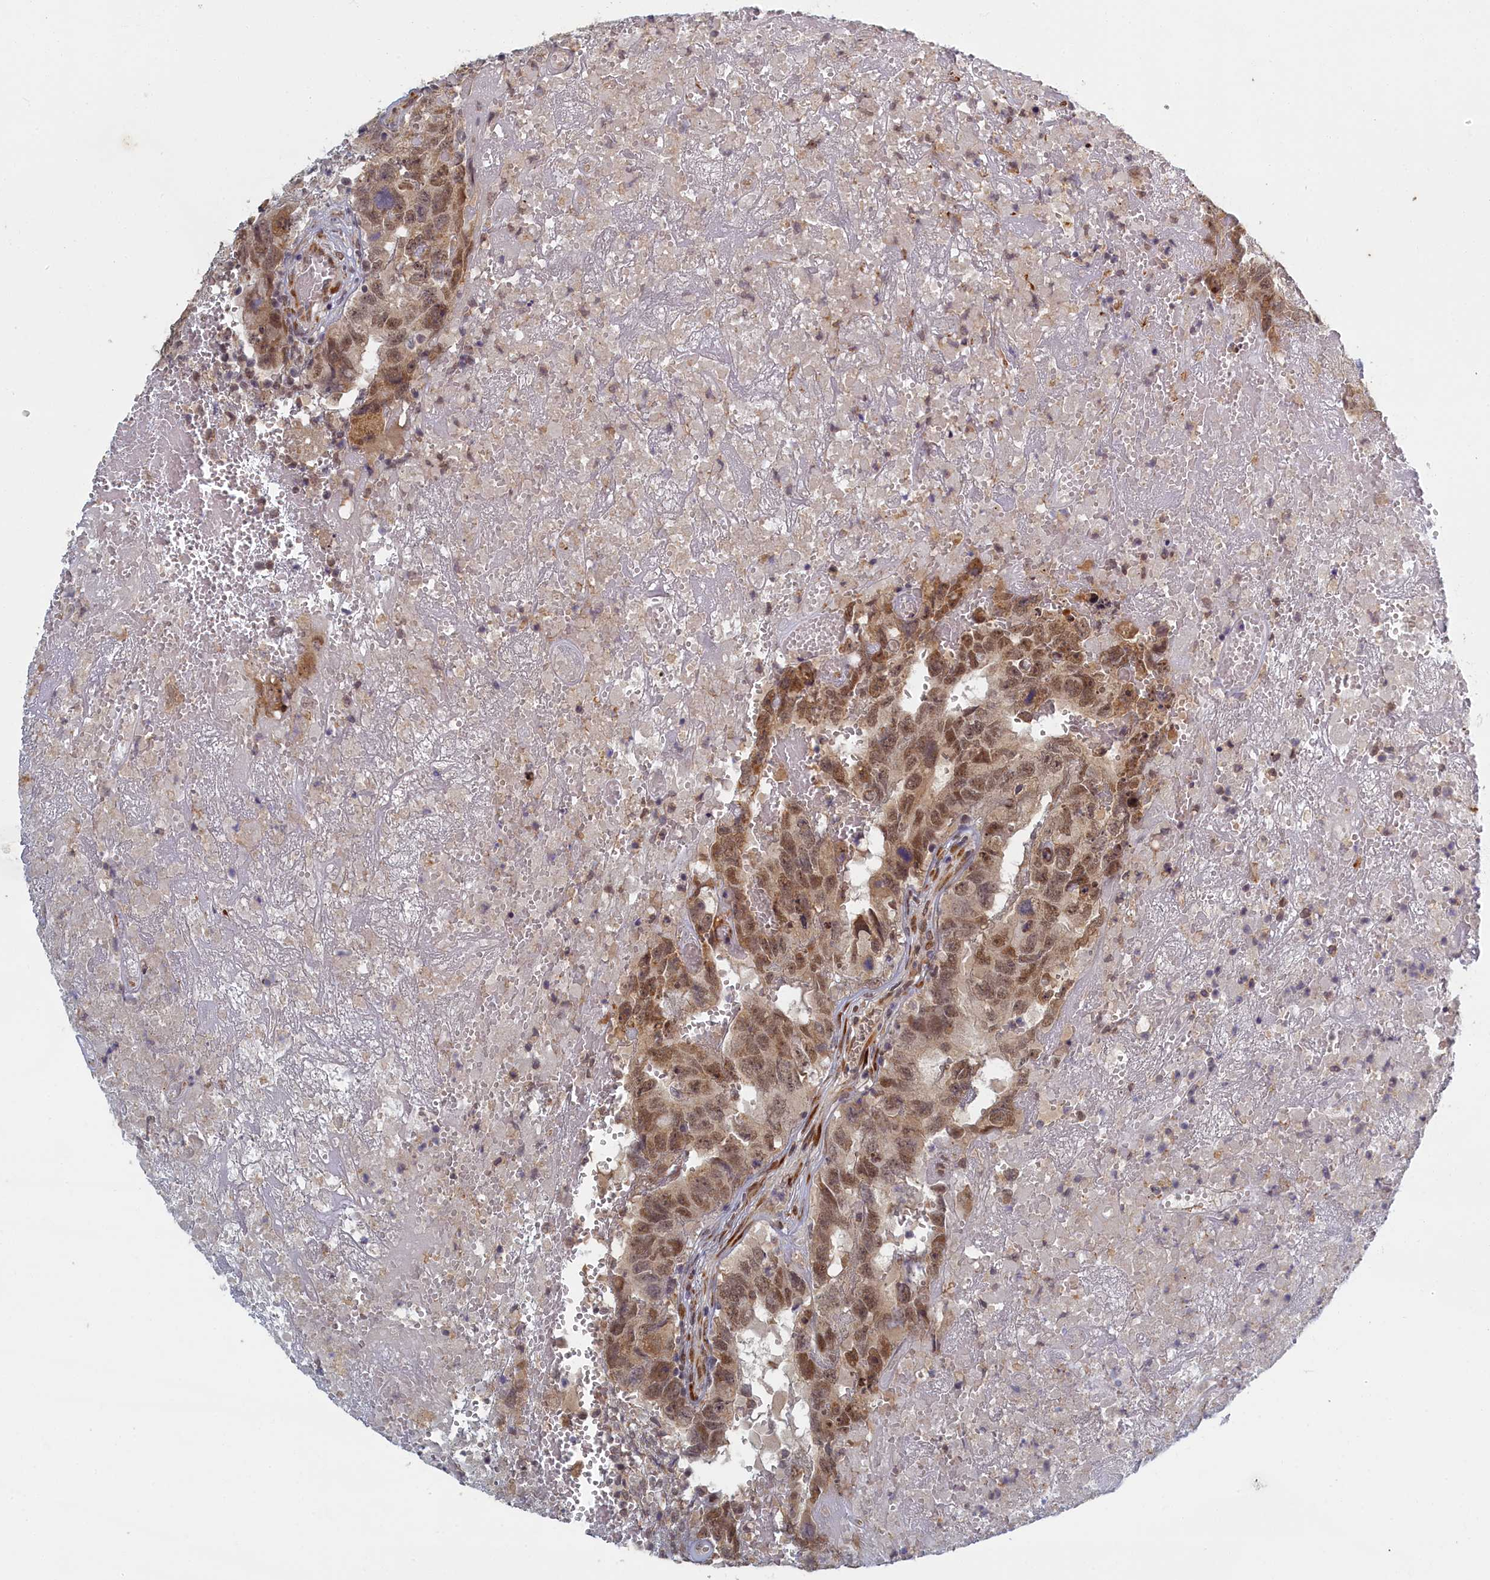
{"staining": {"intensity": "moderate", "quantity": ">75%", "location": "cytoplasmic/membranous,nuclear"}, "tissue": "testis cancer", "cell_type": "Tumor cells", "image_type": "cancer", "snomed": [{"axis": "morphology", "description": "Carcinoma, Embryonal, NOS"}, {"axis": "topography", "description": "Testis"}], "caption": "Immunohistochemical staining of human testis cancer reveals medium levels of moderate cytoplasmic/membranous and nuclear protein positivity in approximately >75% of tumor cells.", "gene": "DNAJC17", "patient": {"sex": "male", "age": 45}}